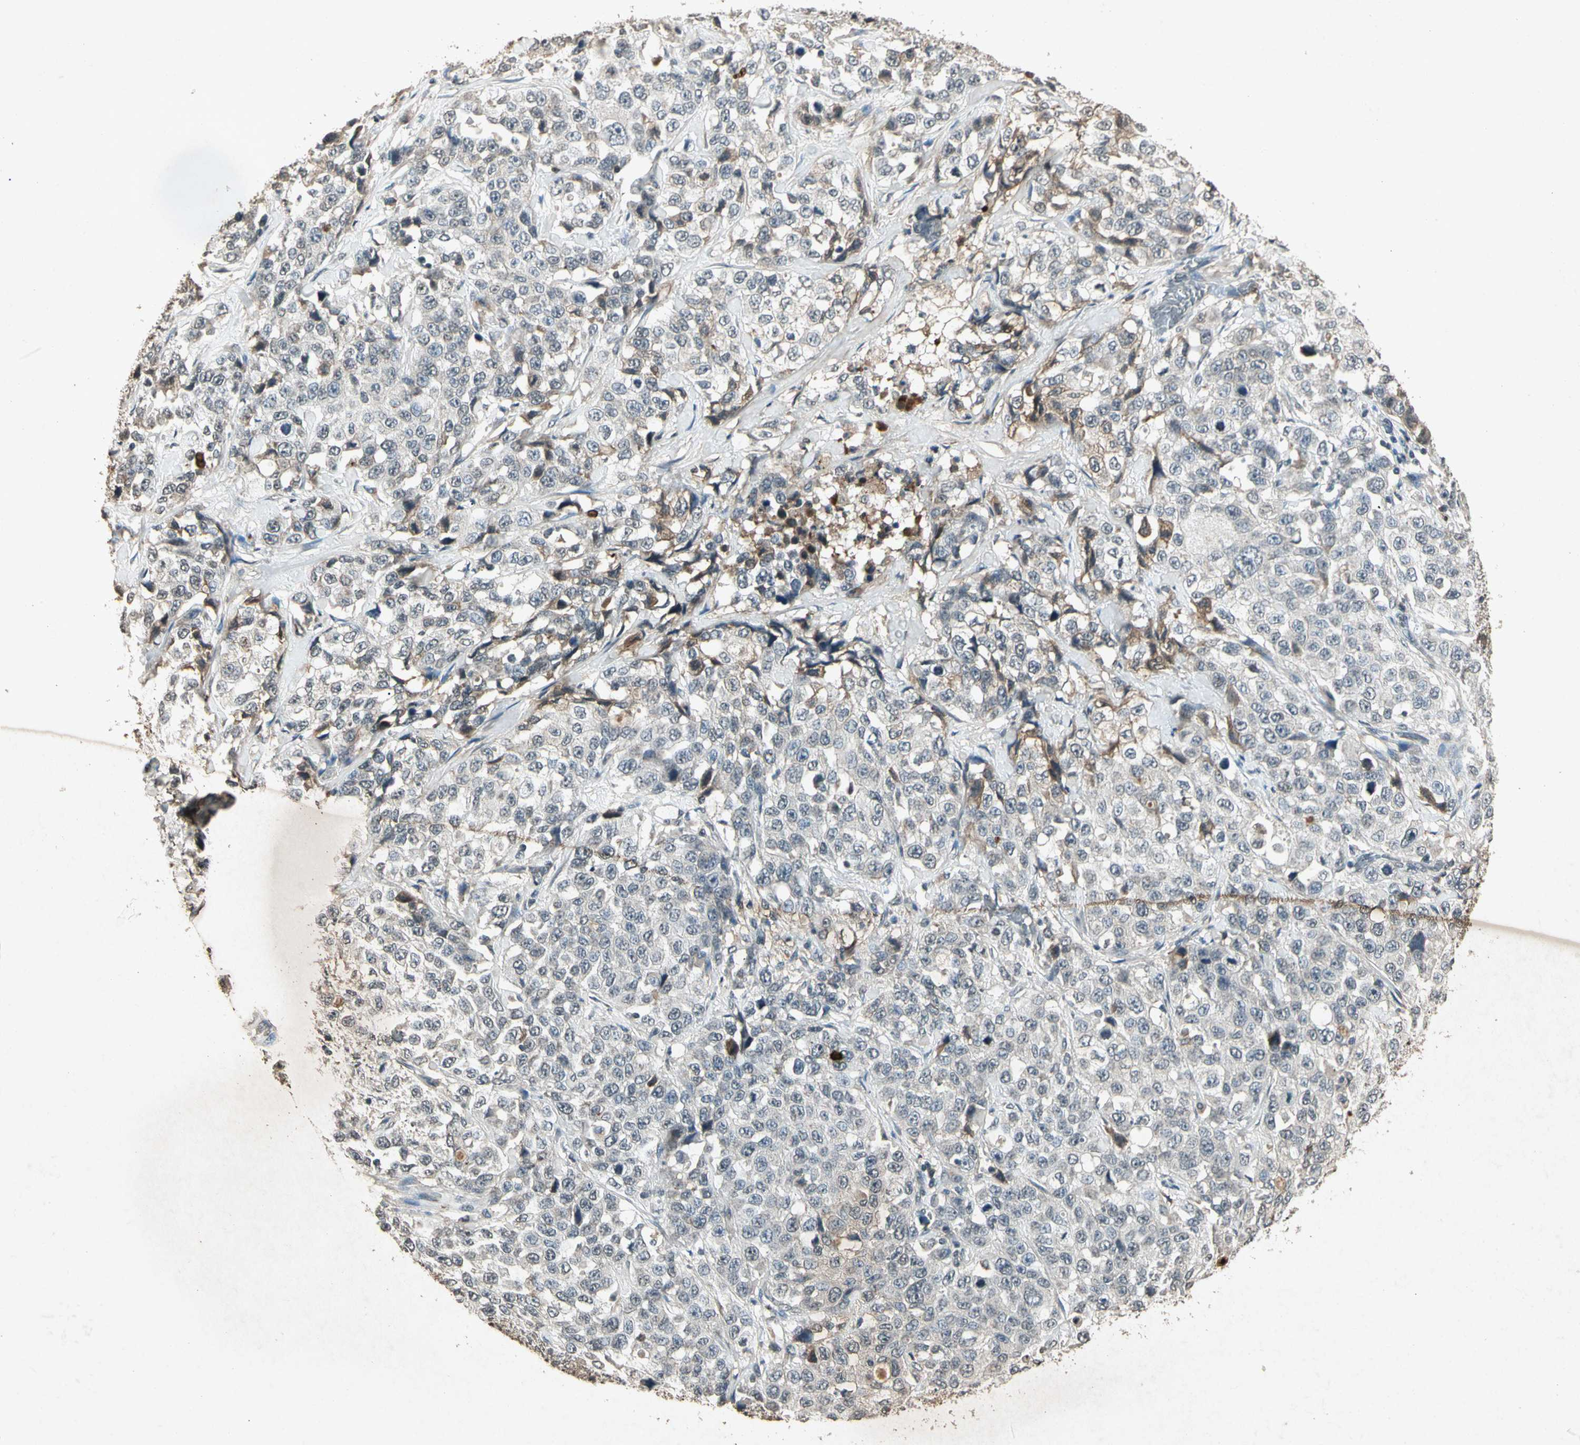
{"staining": {"intensity": "negative", "quantity": "none", "location": "none"}, "tissue": "stomach cancer", "cell_type": "Tumor cells", "image_type": "cancer", "snomed": [{"axis": "morphology", "description": "Normal tissue, NOS"}, {"axis": "morphology", "description": "Adenocarcinoma, NOS"}, {"axis": "topography", "description": "Stomach"}], "caption": "Image shows no protein staining in tumor cells of stomach adenocarcinoma tissue.", "gene": "CP", "patient": {"sex": "male", "age": 48}}